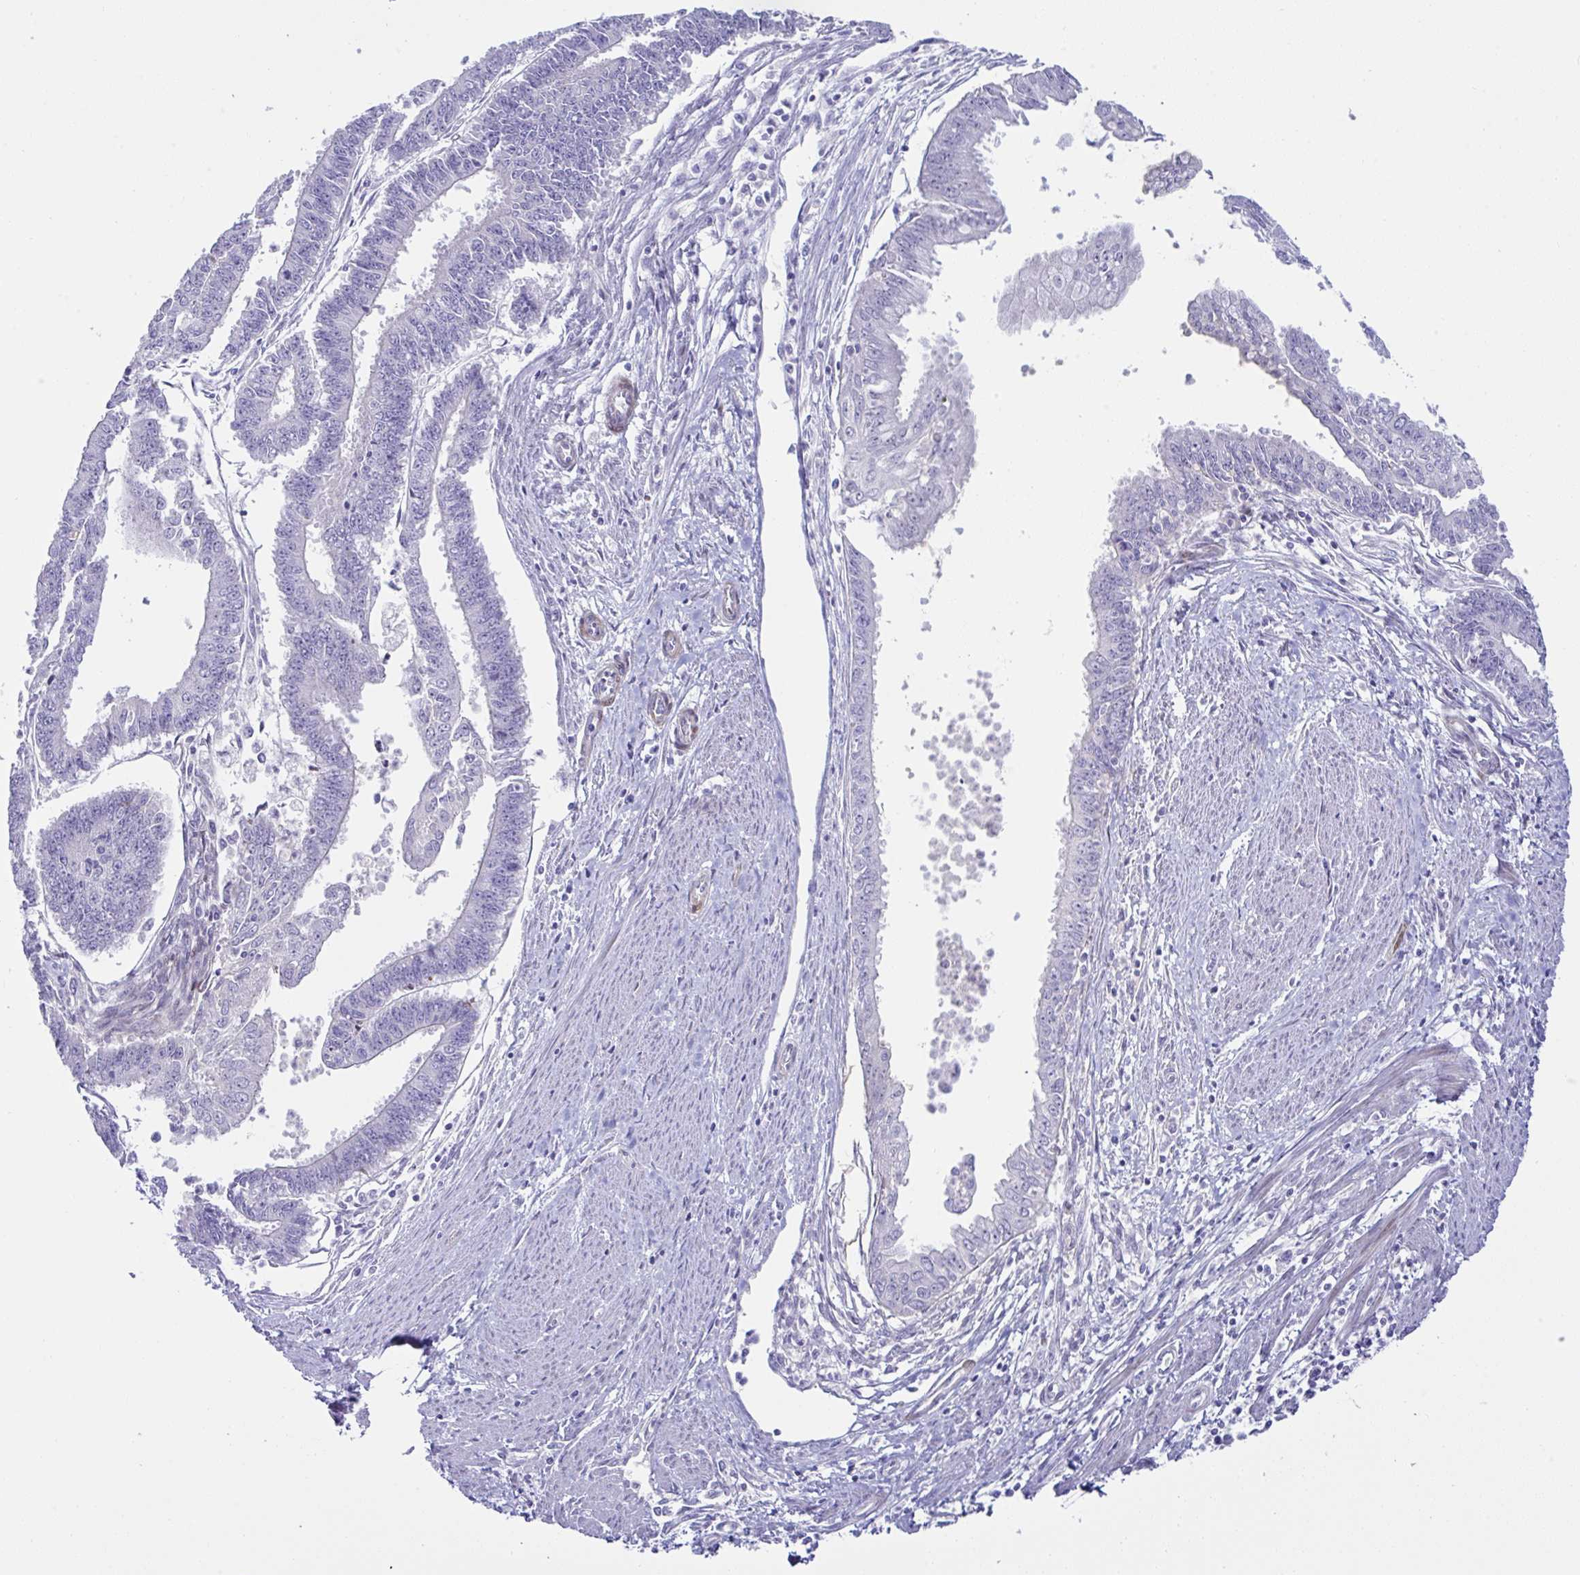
{"staining": {"intensity": "negative", "quantity": "none", "location": "none"}, "tissue": "endometrial cancer", "cell_type": "Tumor cells", "image_type": "cancer", "snomed": [{"axis": "morphology", "description": "Adenocarcinoma, NOS"}, {"axis": "topography", "description": "Endometrium"}], "caption": "Tumor cells show no significant protein expression in endometrial cancer (adenocarcinoma). (DAB immunohistochemistry (IHC), high magnification).", "gene": "ZNF713", "patient": {"sex": "female", "age": 73}}